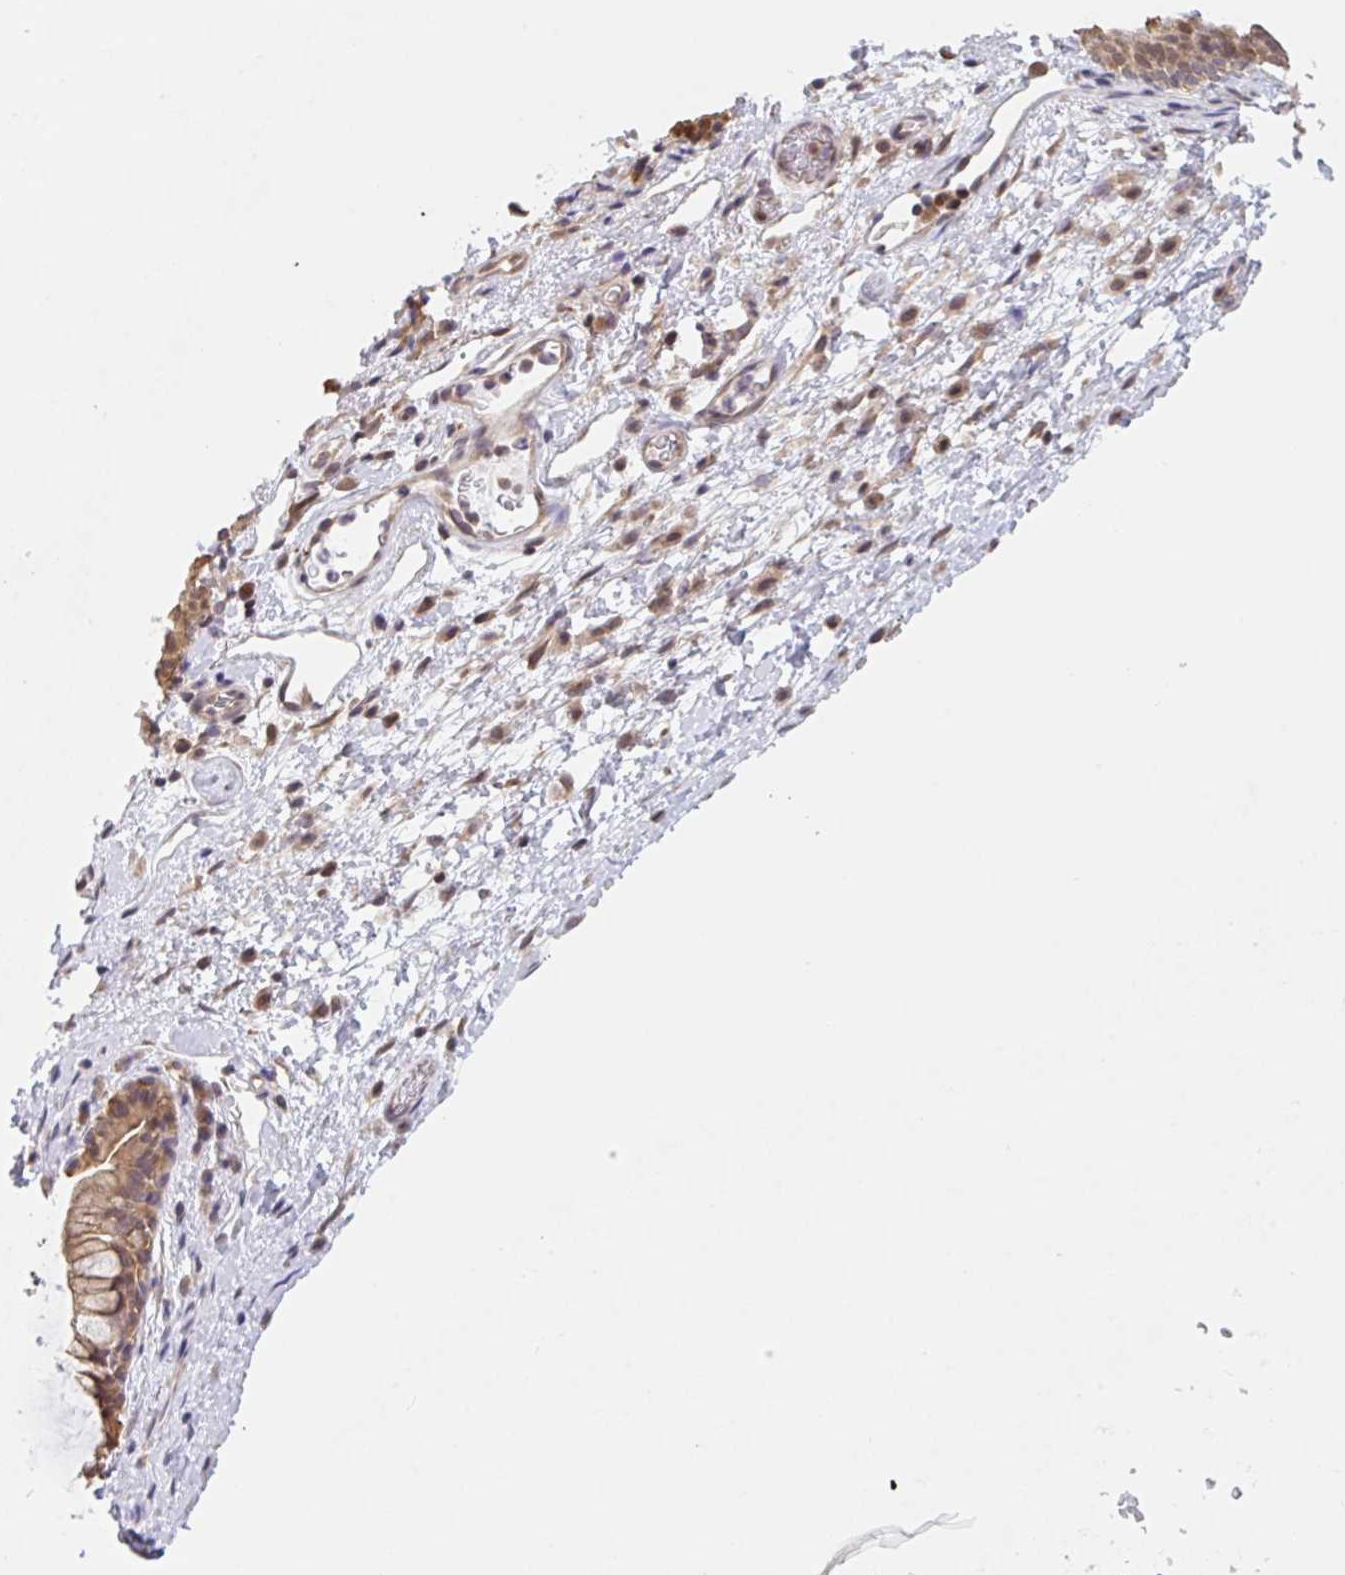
{"staining": {"intensity": "moderate", "quantity": ">75%", "location": "cytoplasmic/membranous"}, "tissue": "nasopharynx", "cell_type": "Respiratory epithelial cells", "image_type": "normal", "snomed": [{"axis": "morphology", "description": "Normal tissue, NOS"}, {"axis": "topography", "description": "Lymph node"}, {"axis": "topography", "description": "Cartilage tissue"}, {"axis": "topography", "description": "Nasopharynx"}], "caption": "Protein staining of unremarkable nasopharynx reveals moderate cytoplasmic/membranous staining in about >75% of respiratory epithelial cells.", "gene": "TBPL2", "patient": {"sex": "male", "age": 63}}